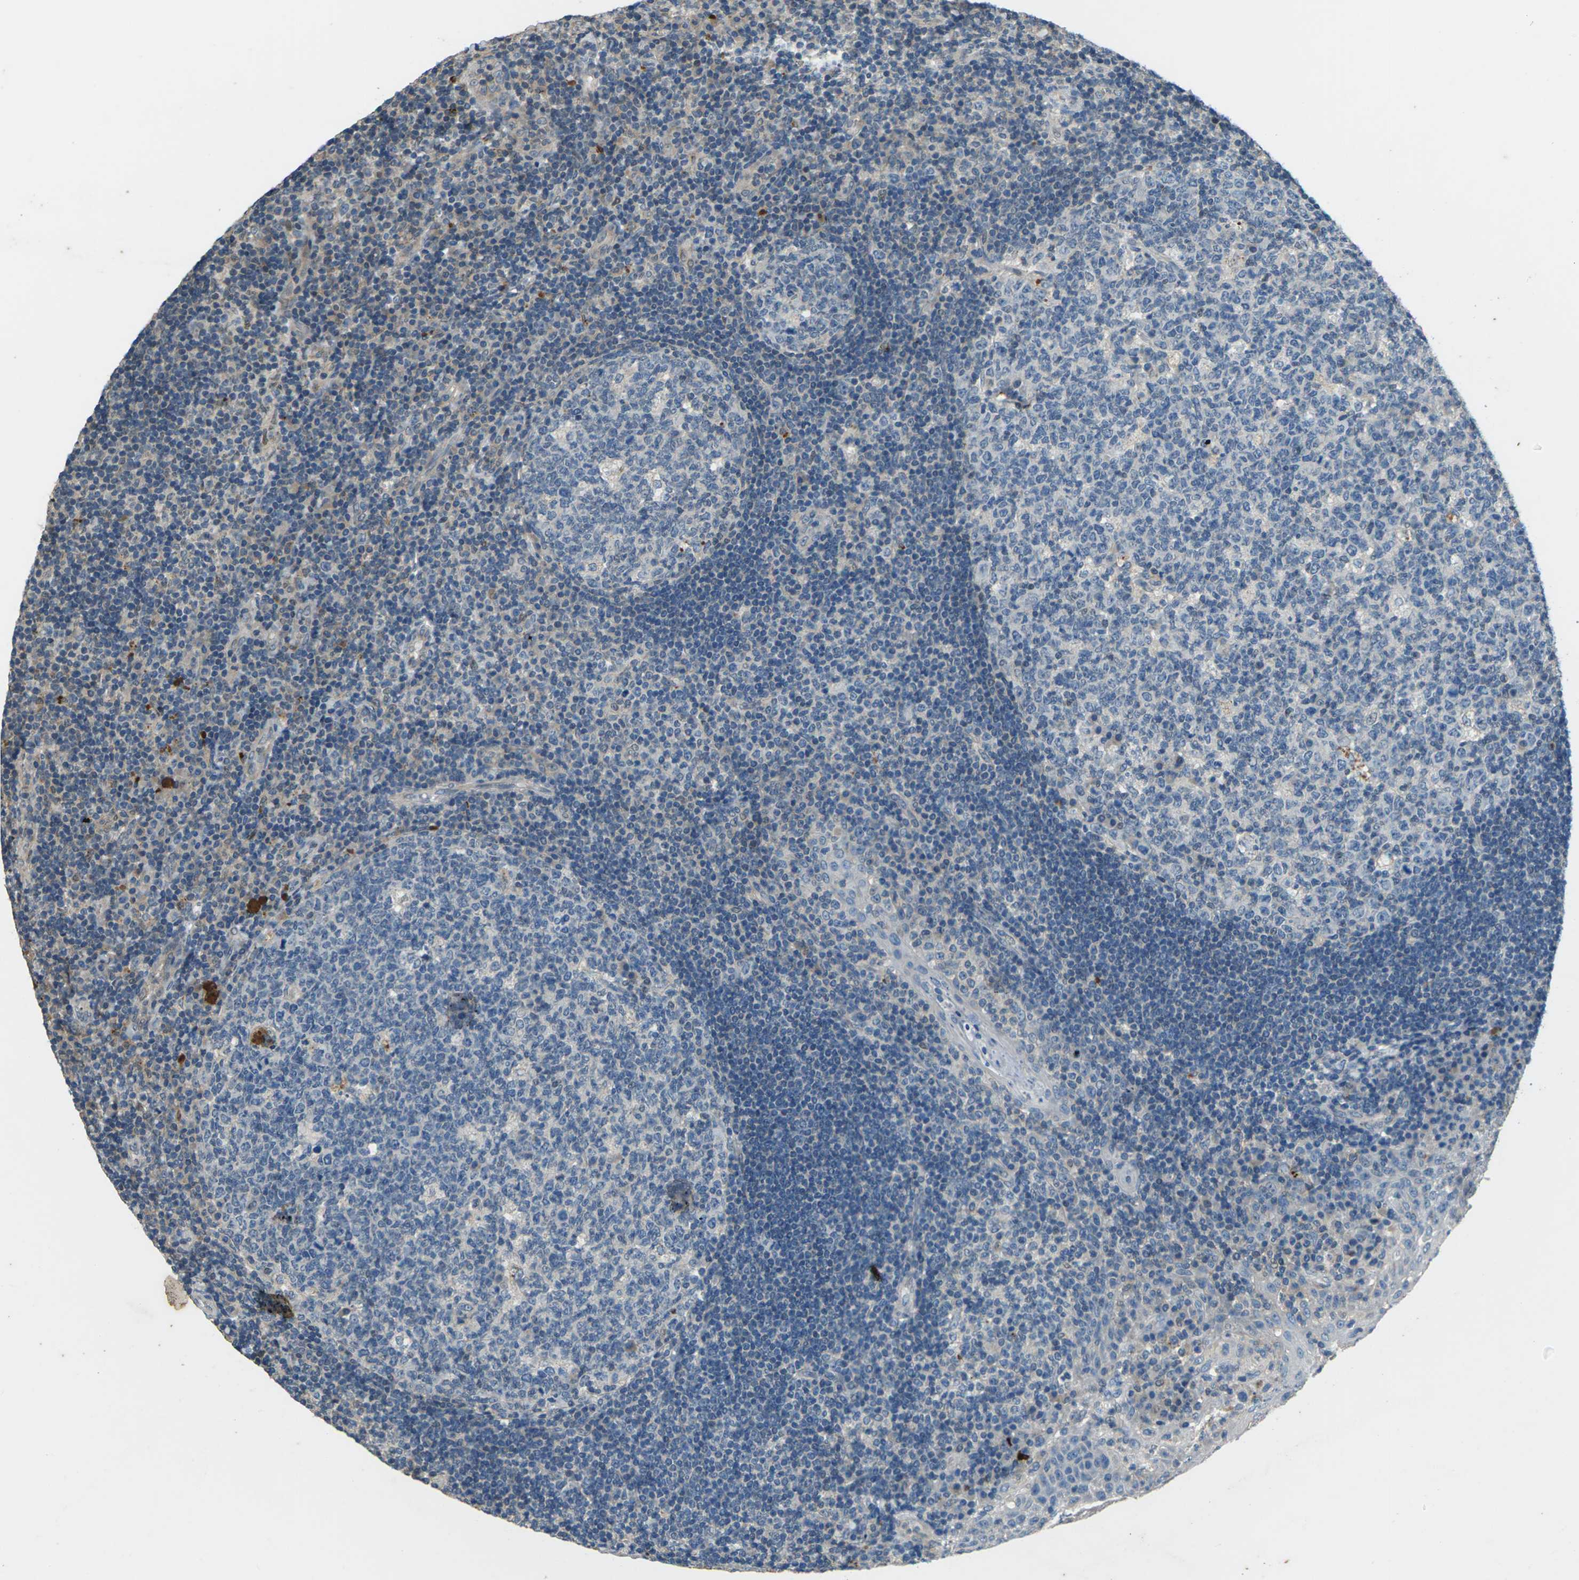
{"staining": {"intensity": "negative", "quantity": "none", "location": "none"}, "tissue": "tonsil", "cell_type": "Germinal center cells", "image_type": "normal", "snomed": [{"axis": "morphology", "description": "Normal tissue, NOS"}, {"axis": "topography", "description": "Tonsil"}], "caption": "IHC micrograph of unremarkable tonsil: human tonsil stained with DAB (3,3'-diaminobenzidine) demonstrates no significant protein staining in germinal center cells. (Brightfield microscopy of DAB (3,3'-diaminobenzidine) immunohistochemistry (IHC) at high magnification).", "gene": "SIGLEC14", "patient": {"sex": "female", "age": 40}}